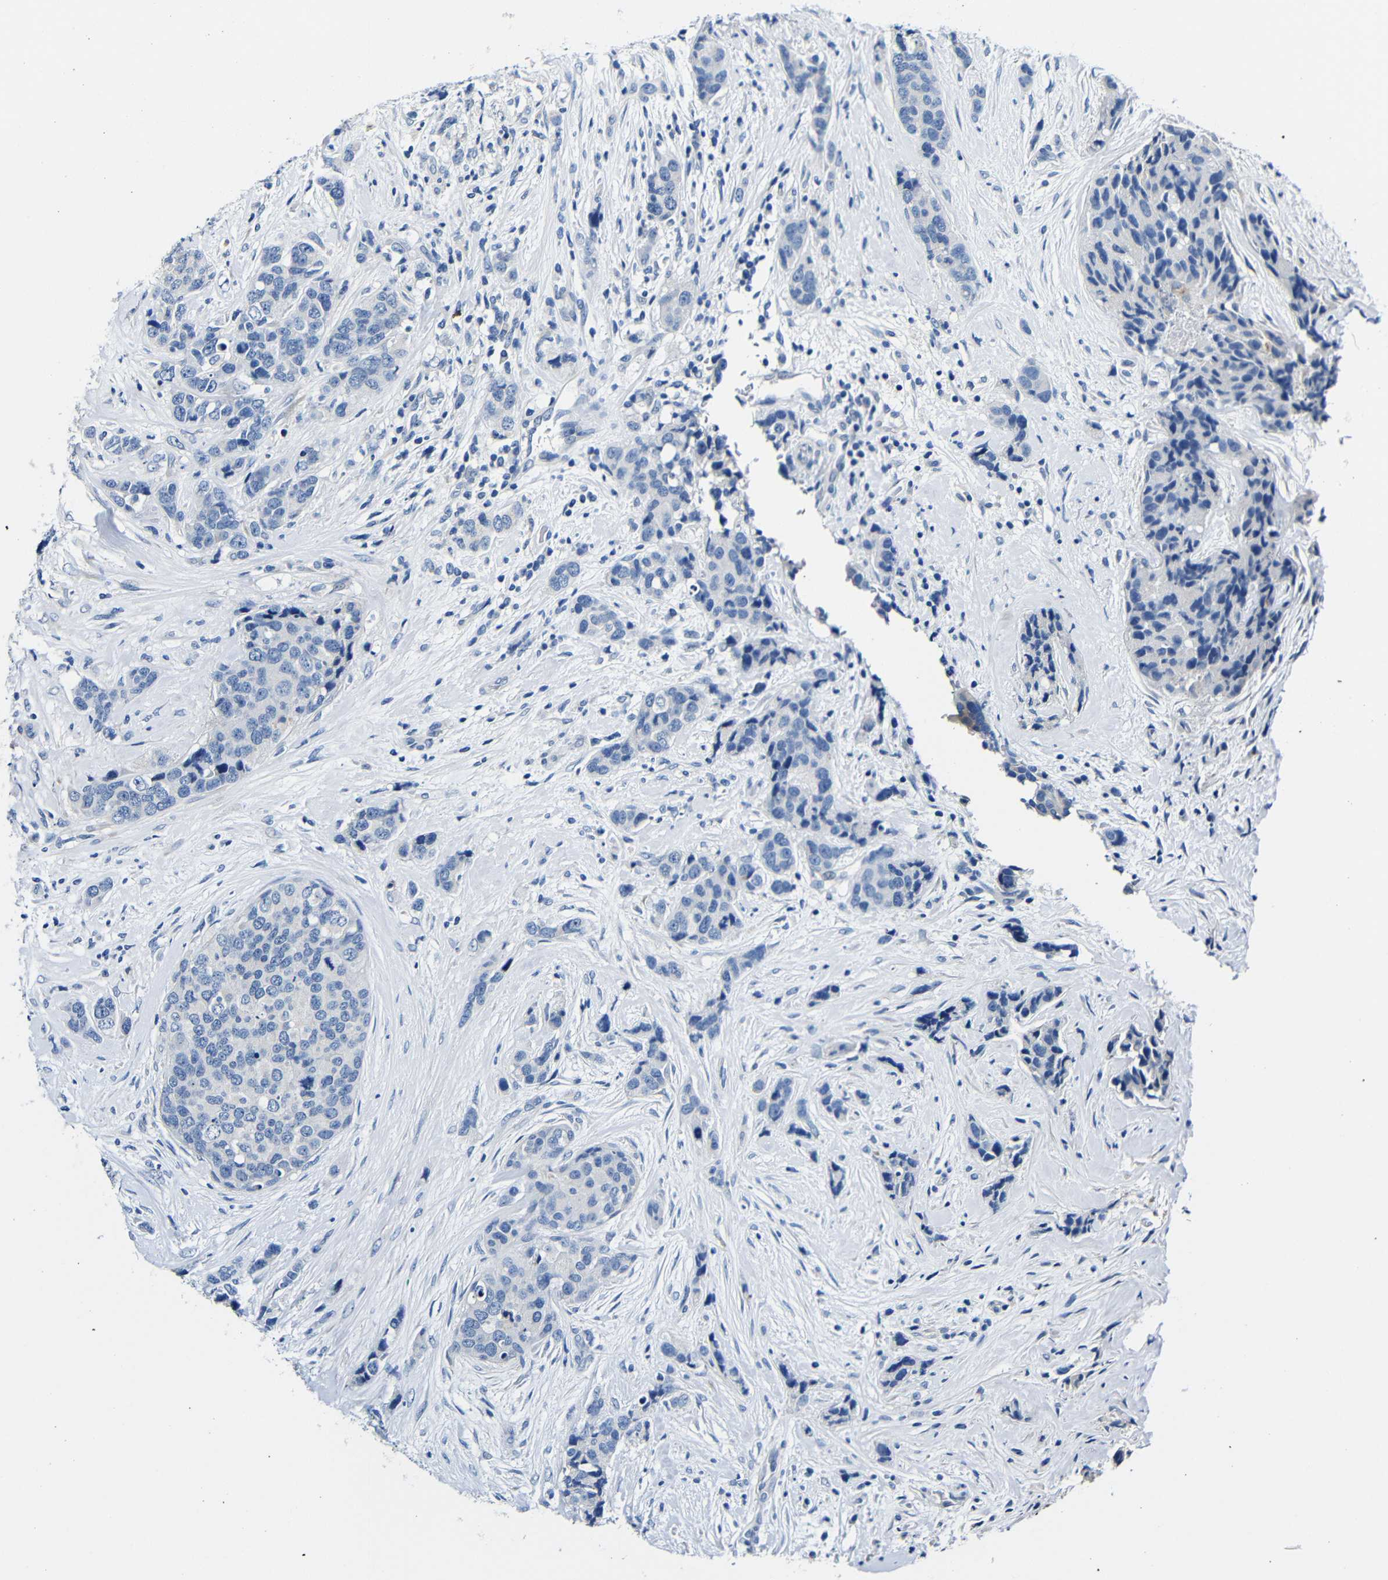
{"staining": {"intensity": "negative", "quantity": "none", "location": "none"}, "tissue": "breast cancer", "cell_type": "Tumor cells", "image_type": "cancer", "snomed": [{"axis": "morphology", "description": "Lobular carcinoma"}, {"axis": "topography", "description": "Breast"}], "caption": "IHC of breast lobular carcinoma shows no expression in tumor cells.", "gene": "TNFAIP1", "patient": {"sex": "female", "age": 59}}